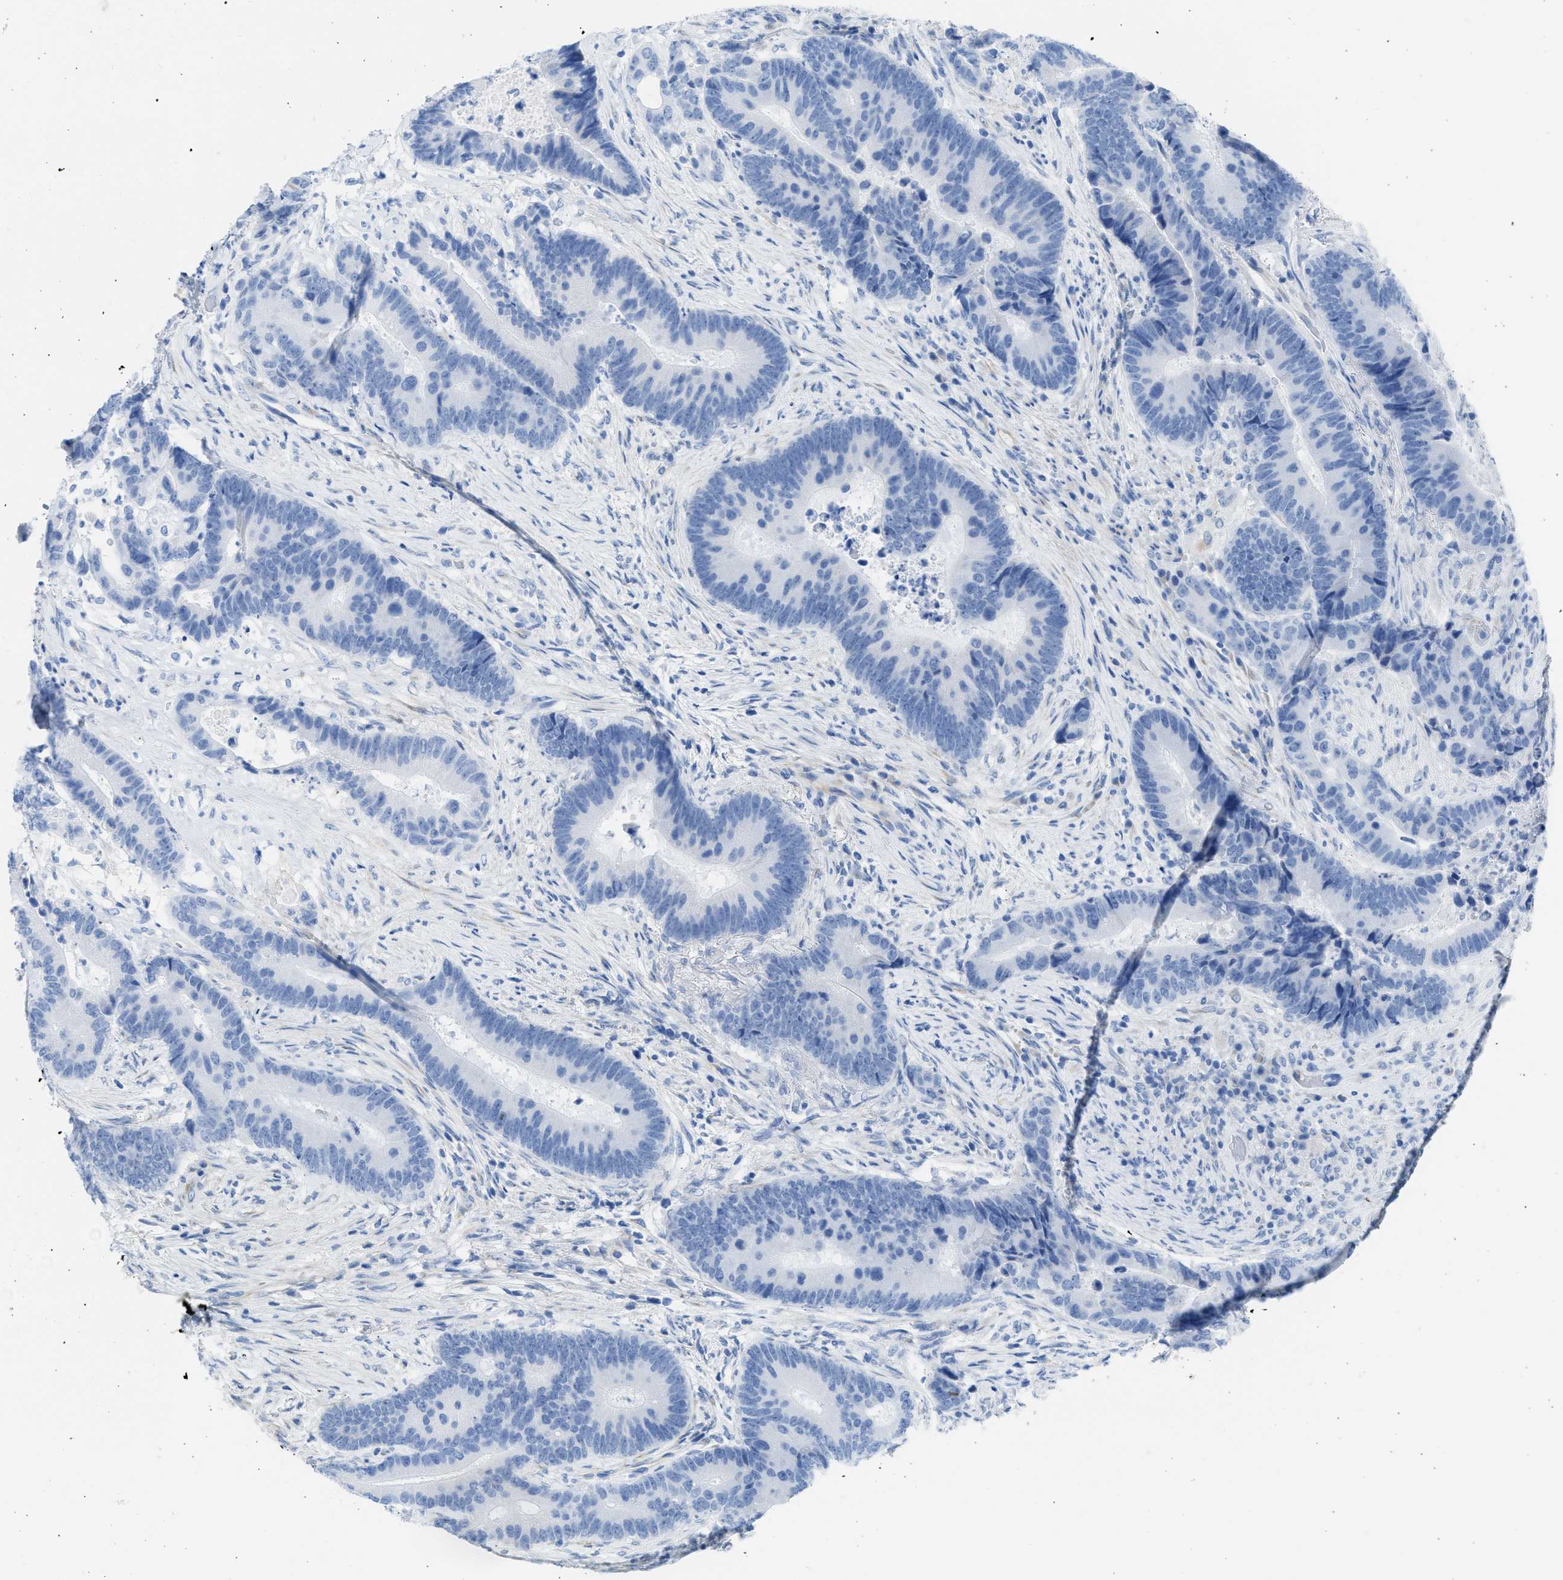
{"staining": {"intensity": "negative", "quantity": "none", "location": "none"}, "tissue": "colorectal cancer", "cell_type": "Tumor cells", "image_type": "cancer", "snomed": [{"axis": "morphology", "description": "Adenocarcinoma, NOS"}, {"axis": "topography", "description": "Rectum"}], "caption": "Immunohistochemistry micrograph of neoplastic tissue: human colorectal cancer stained with DAB demonstrates no significant protein expression in tumor cells.", "gene": "SPATA3", "patient": {"sex": "female", "age": 89}}